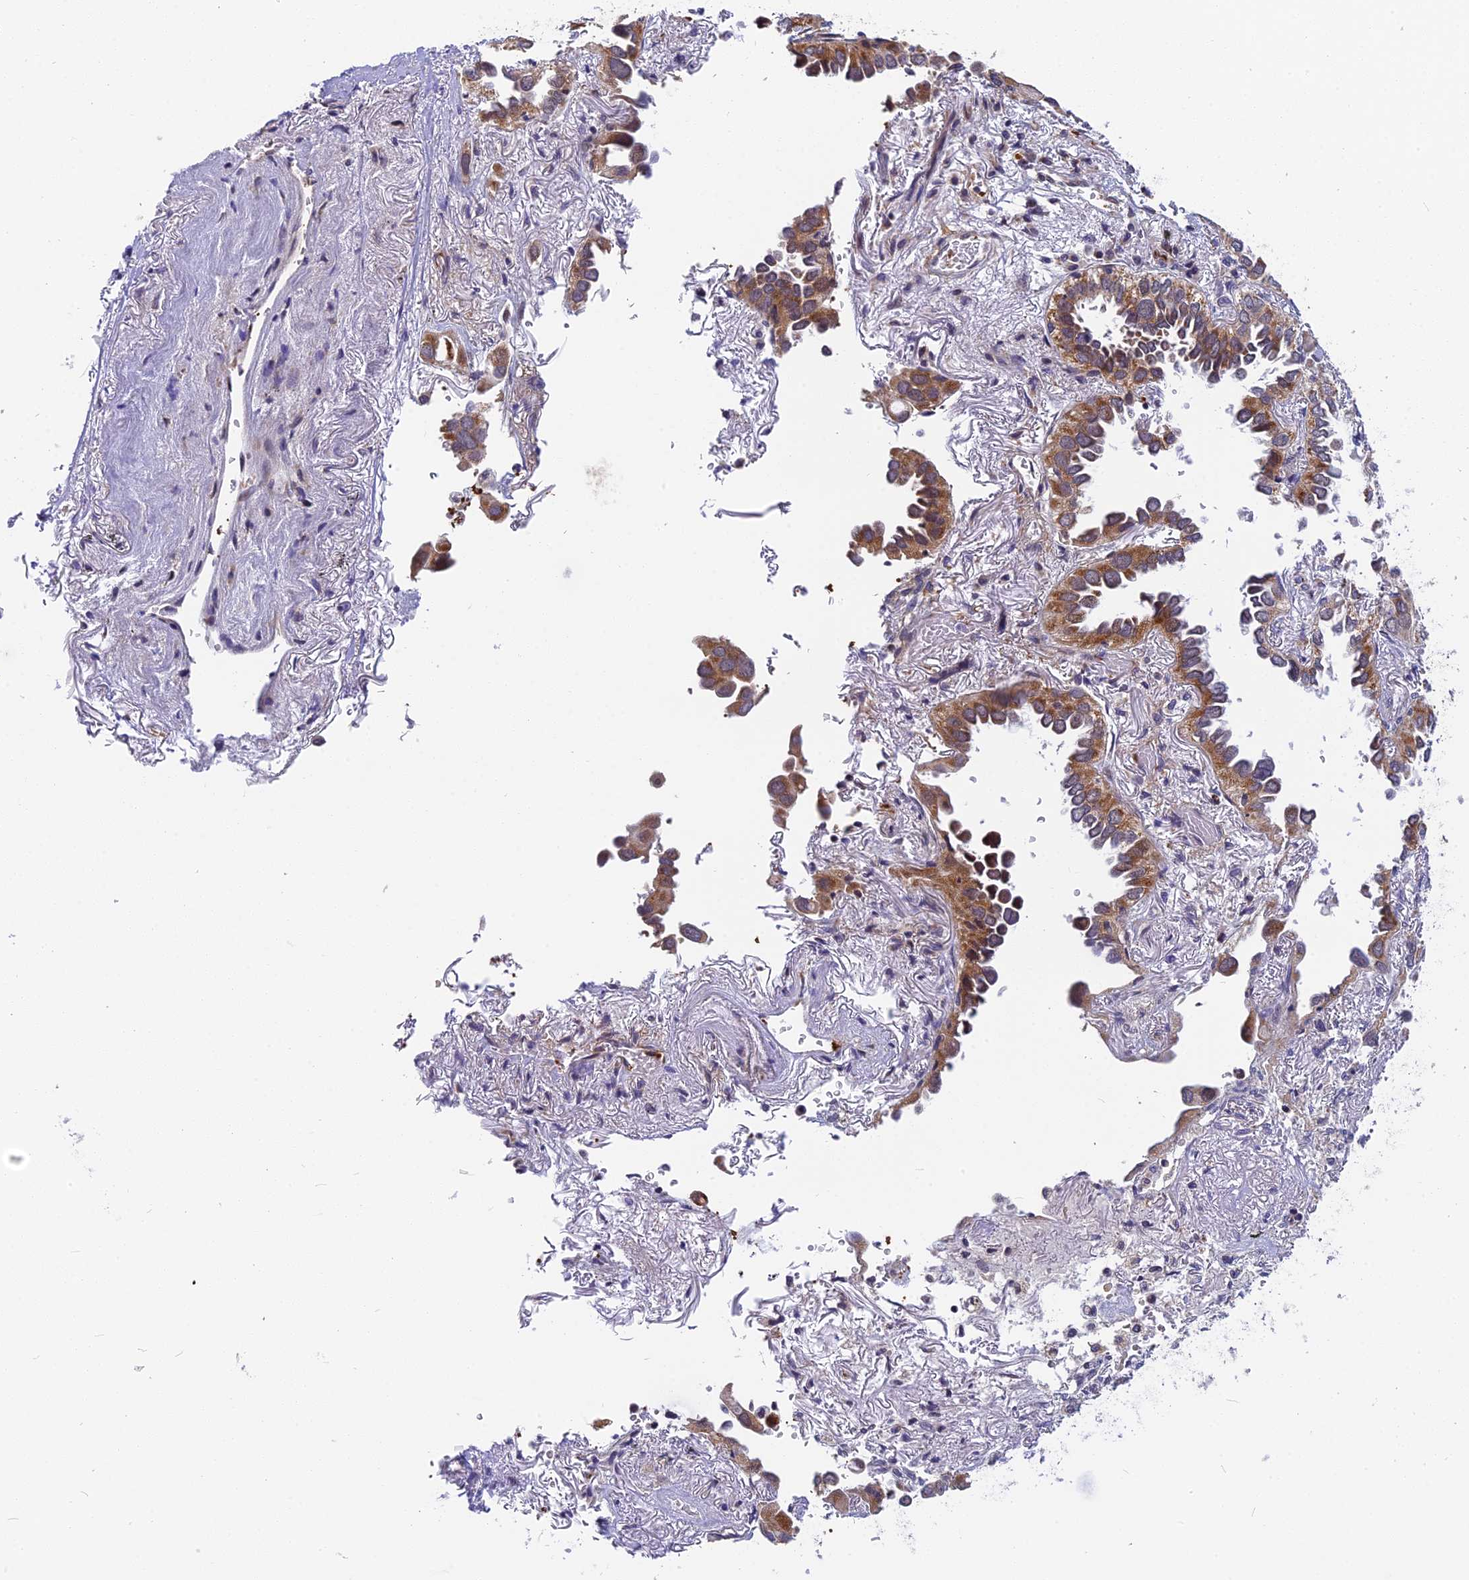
{"staining": {"intensity": "moderate", "quantity": ">75%", "location": "cytoplasmic/membranous,nuclear"}, "tissue": "lung cancer", "cell_type": "Tumor cells", "image_type": "cancer", "snomed": [{"axis": "morphology", "description": "Adenocarcinoma, NOS"}, {"axis": "topography", "description": "Lung"}], "caption": "This photomicrograph reveals immunohistochemistry staining of human adenocarcinoma (lung), with medium moderate cytoplasmic/membranous and nuclear positivity in about >75% of tumor cells.", "gene": "CMC1", "patient": {"sex": "female", "age": 76}}